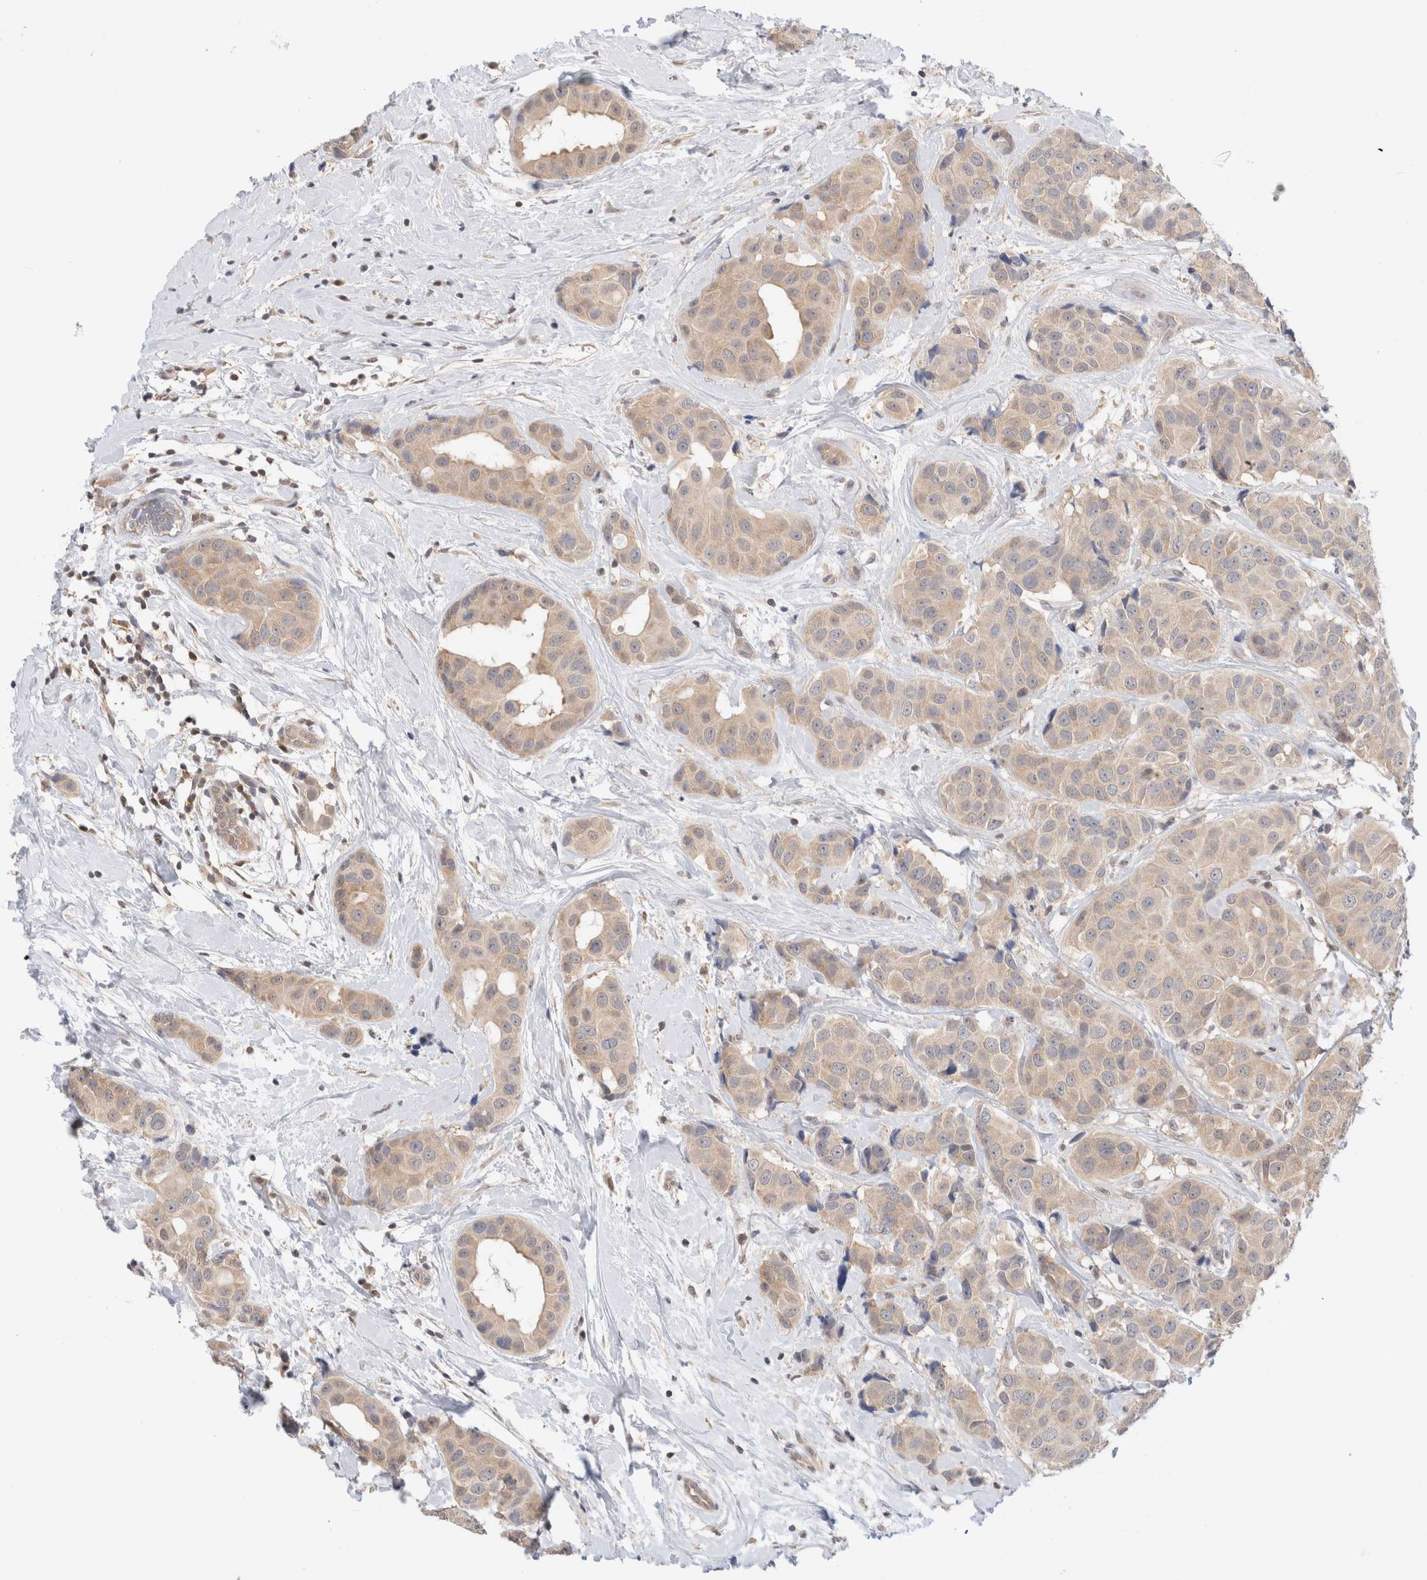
{"staining": {"intensity": "weak", "quantity": ">75%", "location": "cytoplasmic/membranous"}, "tissue": "breast cancer", "cell_type": "Tumor cells", "image_type": "cancer", "snomed": [{"axis": "morphology", "description": "Normal tissue, NOS"}, {"axis": "morphology", "description": "Duct carcinoma"}, {"axis": "topography", "description": "Breast"}], "caption": "Protein expression analysis of breast cancer reveals weak cytoplasmic/membranous staining in about >75% of tumor cells.", "gene": "C17orf97", "patient": {"sex": "female", "age": 39}}